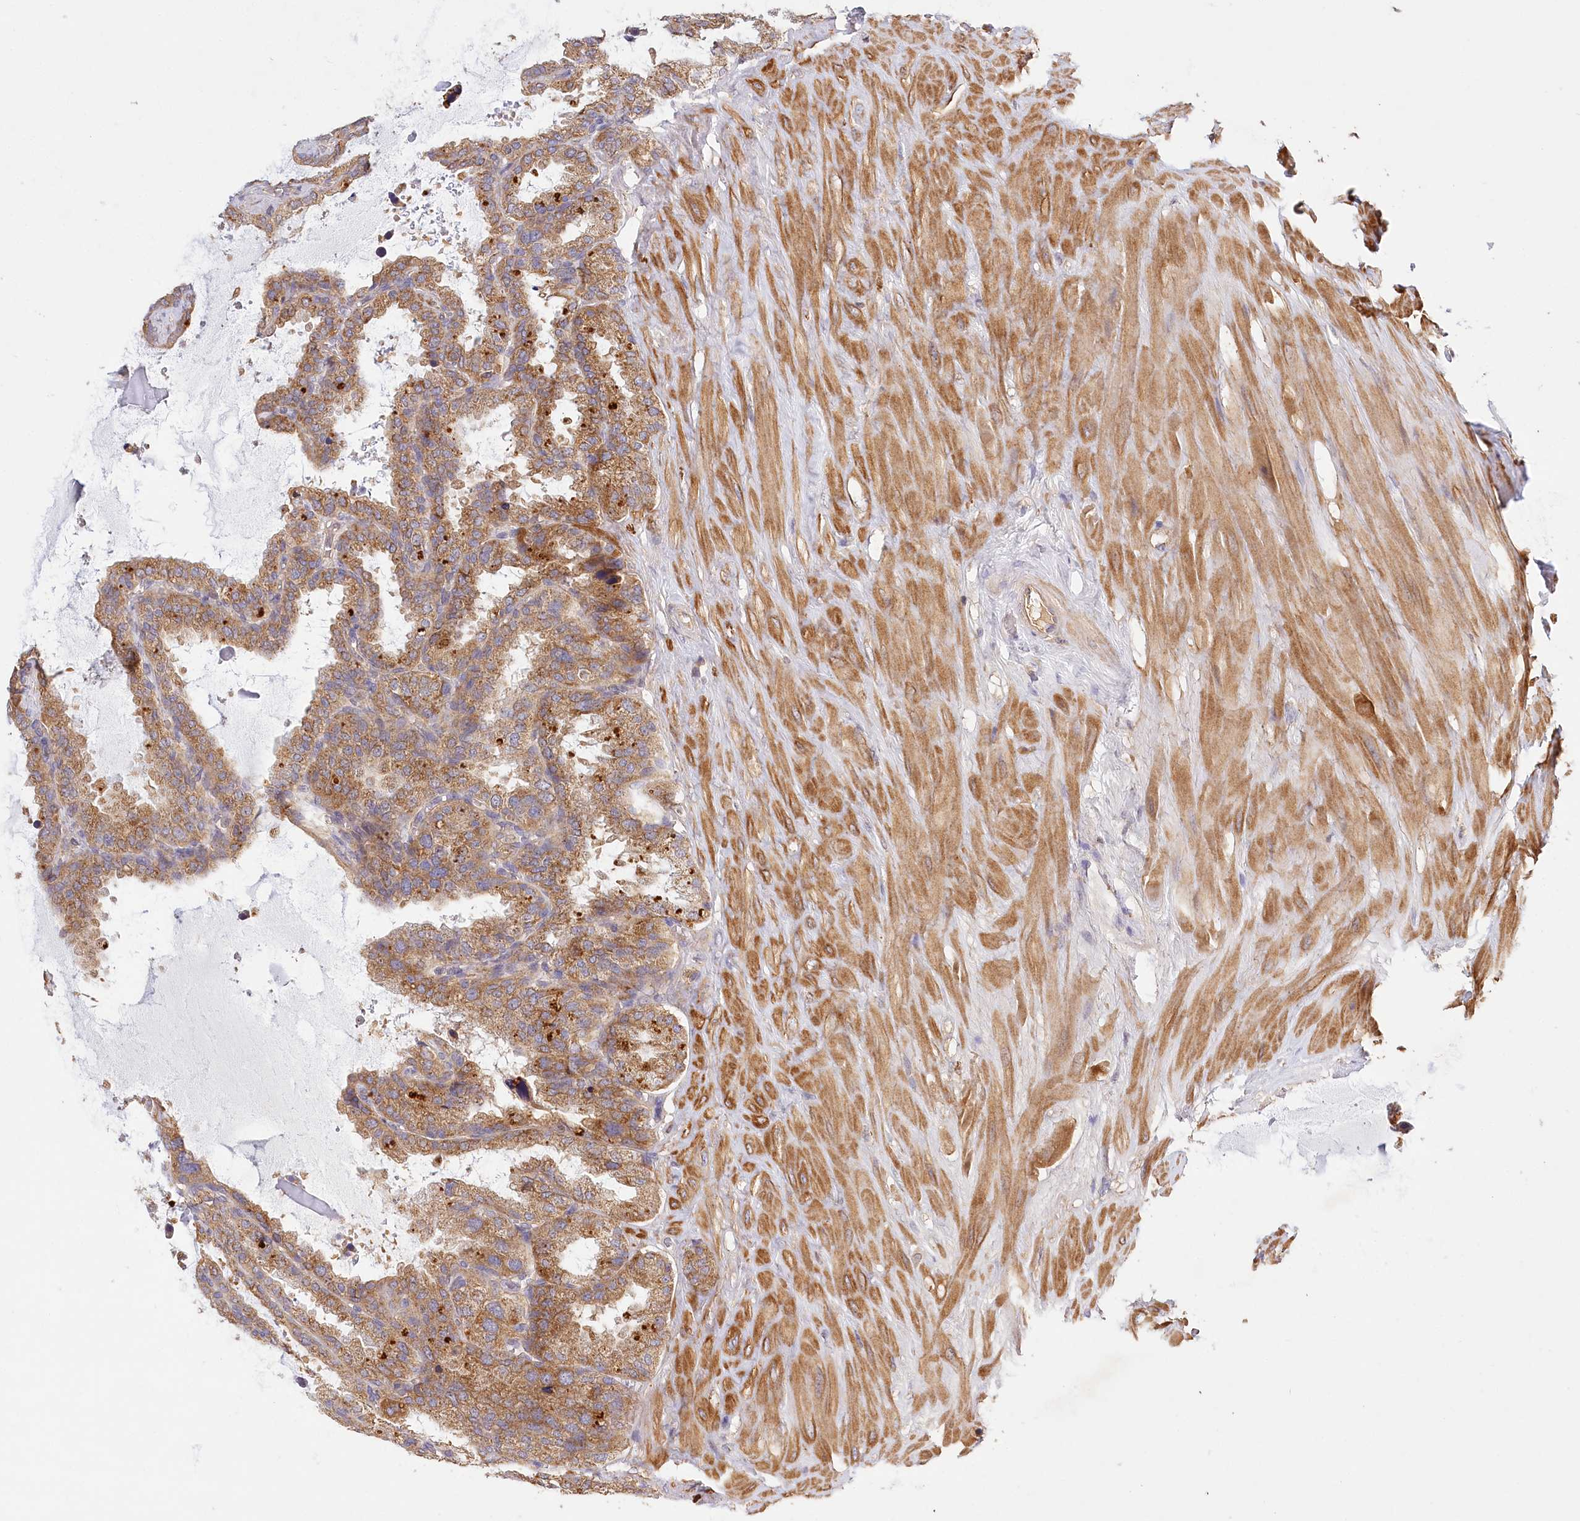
{"staining": {"intensity": "moderate", "quantity": ">75%", "location": "cytoplasmic/membranous"}, "tissue": "seminal vesicle", "cell_type": "Glandular cells", "image_type": "normal", "snomed": [{"axis": "morphology", "description": "Normal tissue, NOS"}, {"axis": "topography", "description": "Seminal veicle"}], "caption": "A histopathology image showing moderate cytoplasmic/membranous positivity in approximately >75% of glandular cells in unremarkable seminal vesicle, as visualized by brown immunohistochemical staining.", "gene": "LSS", "patient": {"sex": "male", "age": 46}}